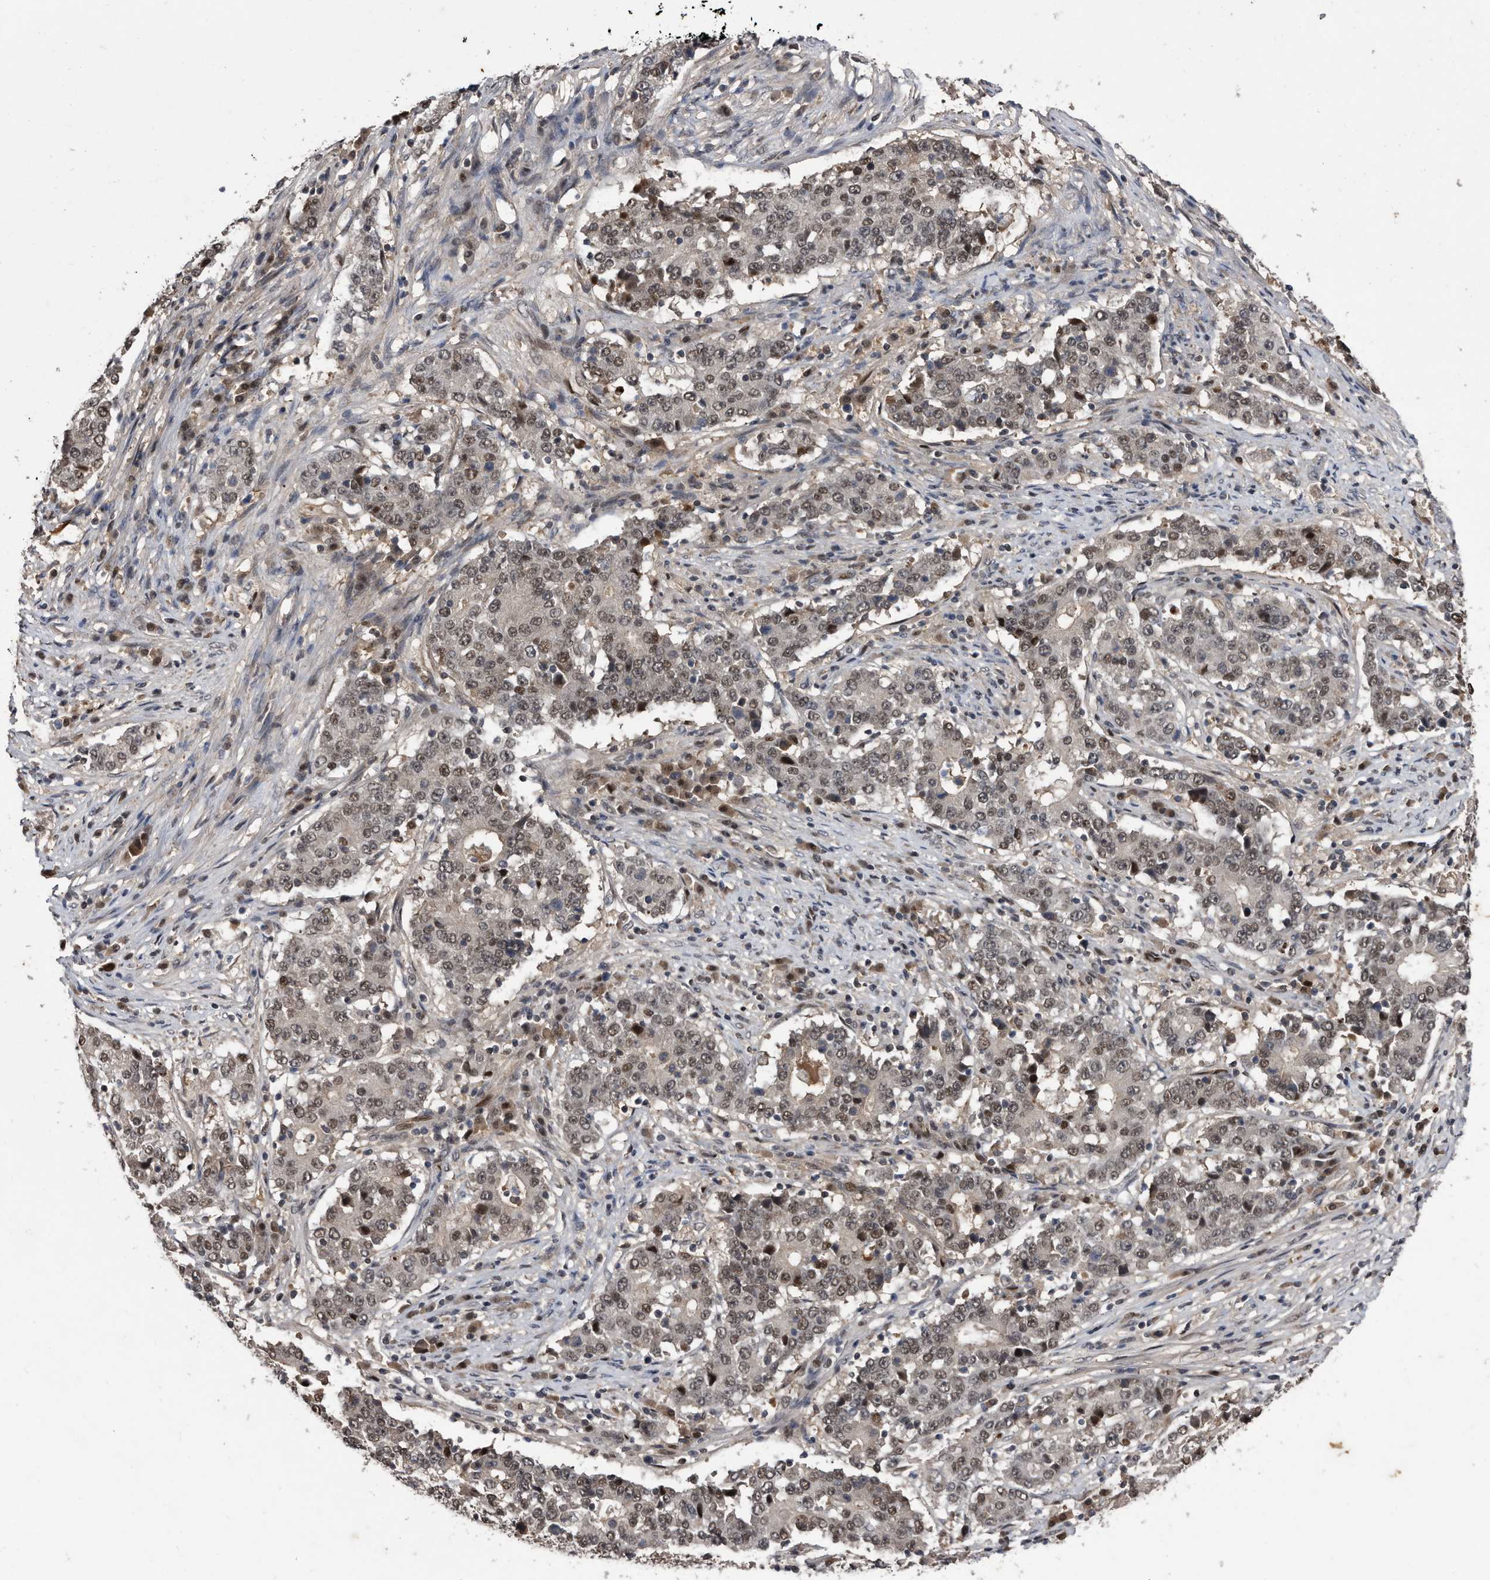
{"staining": {"intensity": "weak", "quantity": ">75%", "location": "nuclear"}, "tissue": "stomach cancer", "cell_type": "Tumor cells", "image_type": "cancer", "snomed": [{"axis": "morphology", "description": "Adenocarcinoma, NOS"}, {"axis": "topography", "description": "Stomach"}], "caption": "Adenocarcinoma (stomach) tissue reveals weak nuclear positivity in approximately >75% of tumor cells, visualized by immunohistochemistry.", "gene": "RAD23B", "patient": {"sex": "male", "age": 59}}